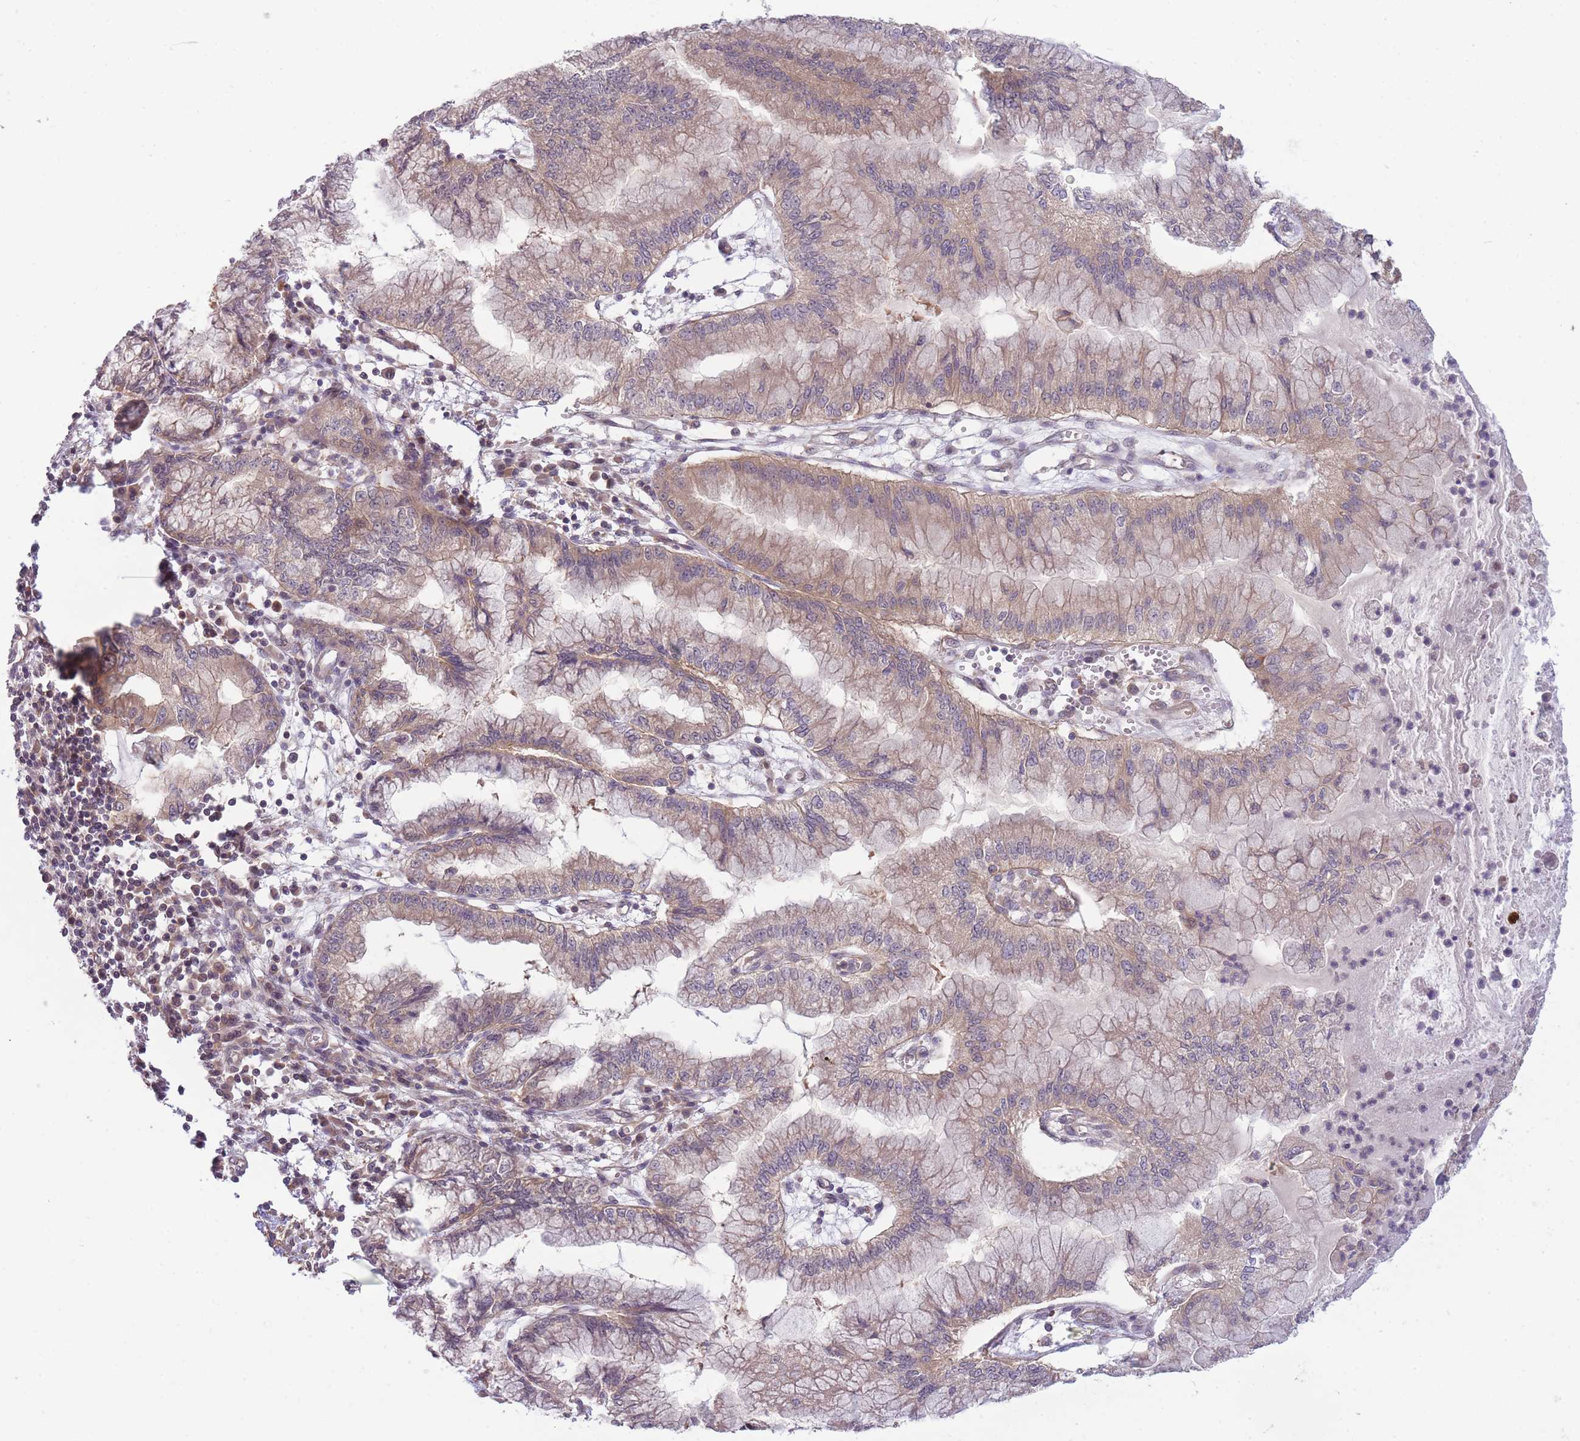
{"staining": {"intensity": "weak", "quantity": ">75%", "location": "cytoplasmic/membranous"}, "tissue": "pancreatic cancer", "cell_type": "Tumor cells", "image_type": "cancer", "snomed": [{"axis": "morphology", "description": "Adenocarcinoma, NOS"}, {"axis": "topography", "description": "Pancreas"}], "caption": "Human adenocarcinoma (pancreatic) stained with a protein marker demonstrates weak staining in tumor cells.", "gene": "PFDN6", "patient": {"sex": "male", "age": 73}}